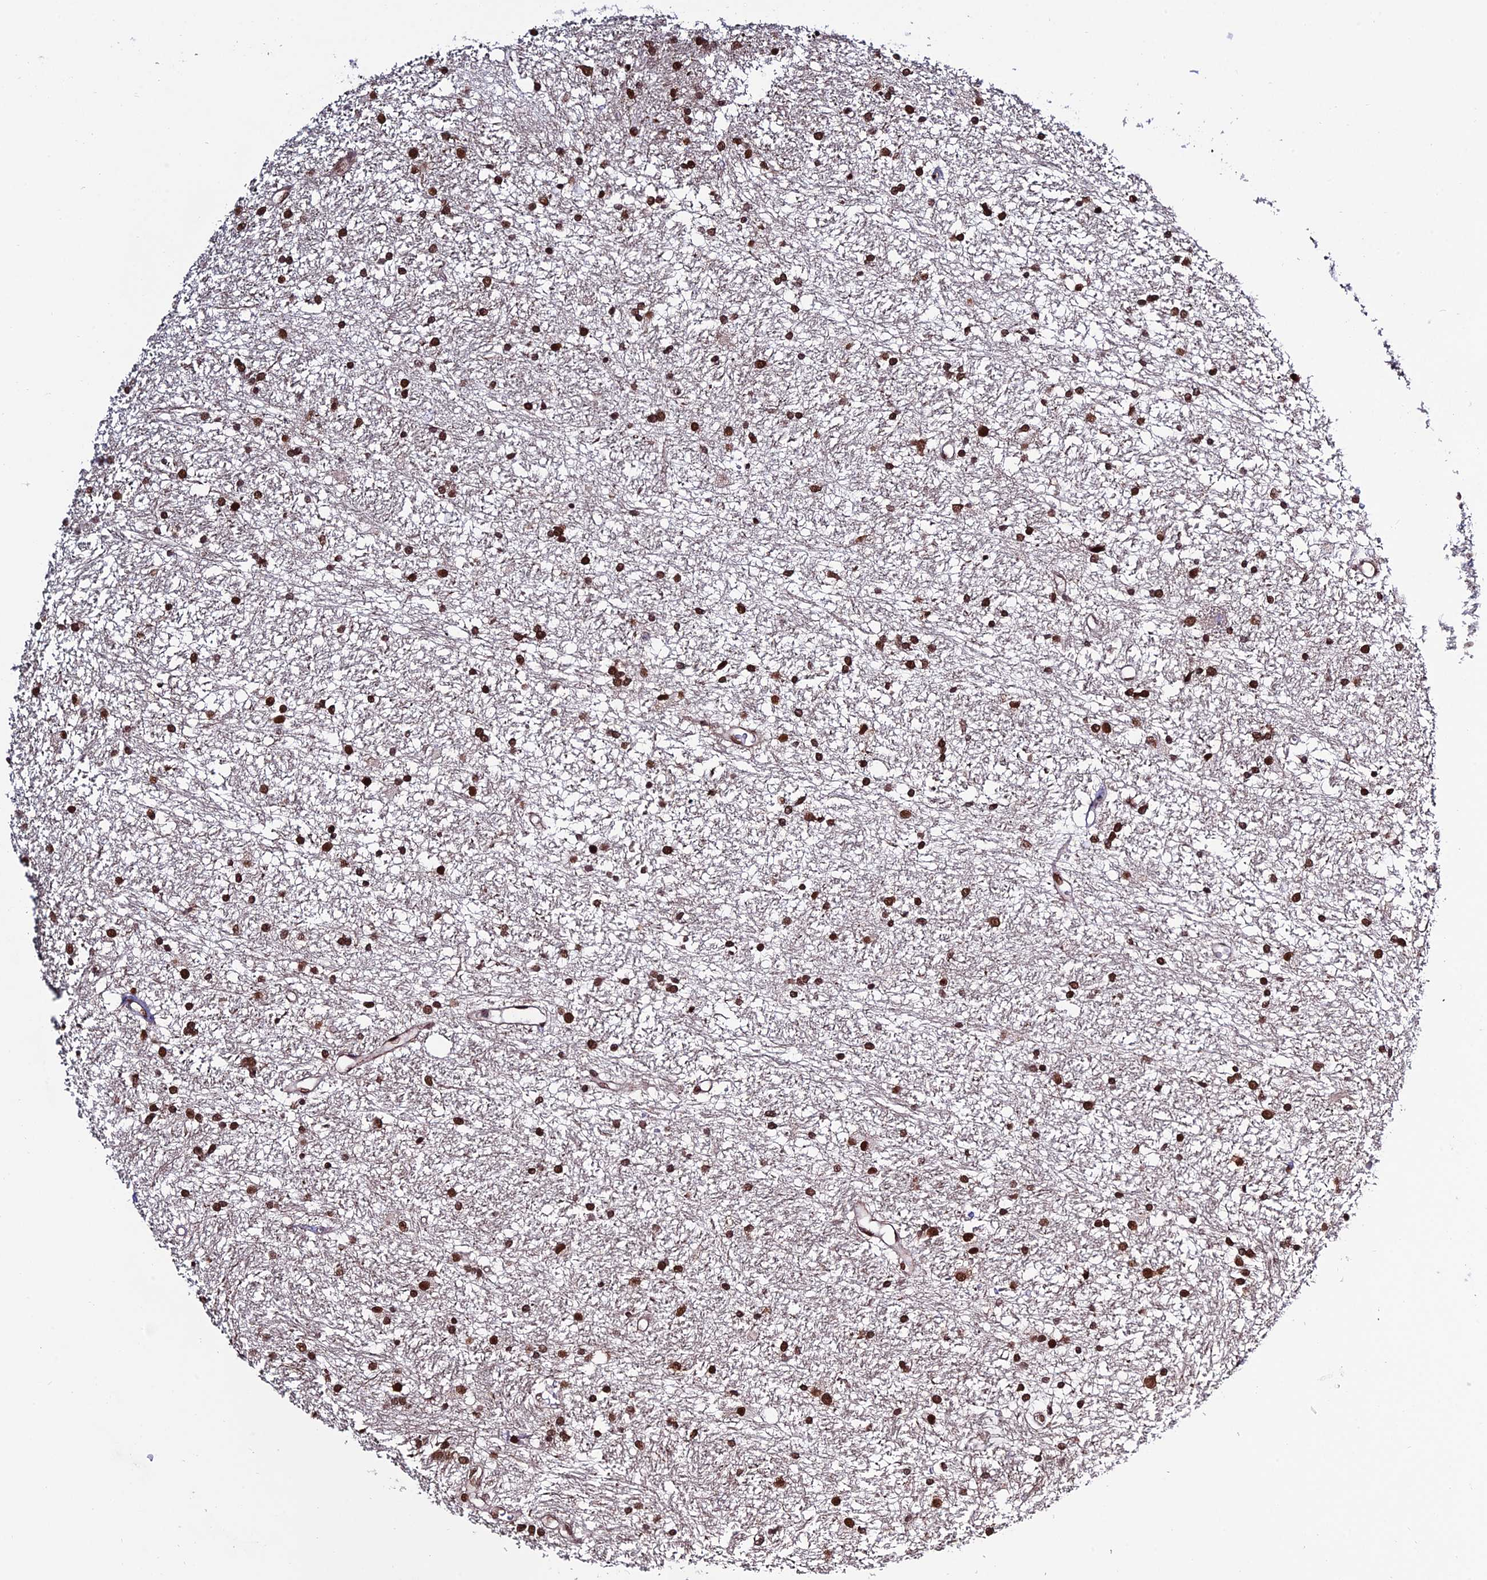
{"staining": {"intensity": "strong", "quantity": ">75%", "location": "nuclear"}, "tissue": "glioma", "cell_type": "Tumor cells", "image_type": "cancer", "snomed": [{"axis": "morphology", "description": "Glioma, malignant, High grade"}, {"axis": "topography", "description": "Brain"}], "caption": "Protein expression analysis of human glioma reveals strong nuclear positivity in about >75% of tumor cells.", "gene": "SYT15", "patient": {"sex": "male", "age": 77}}